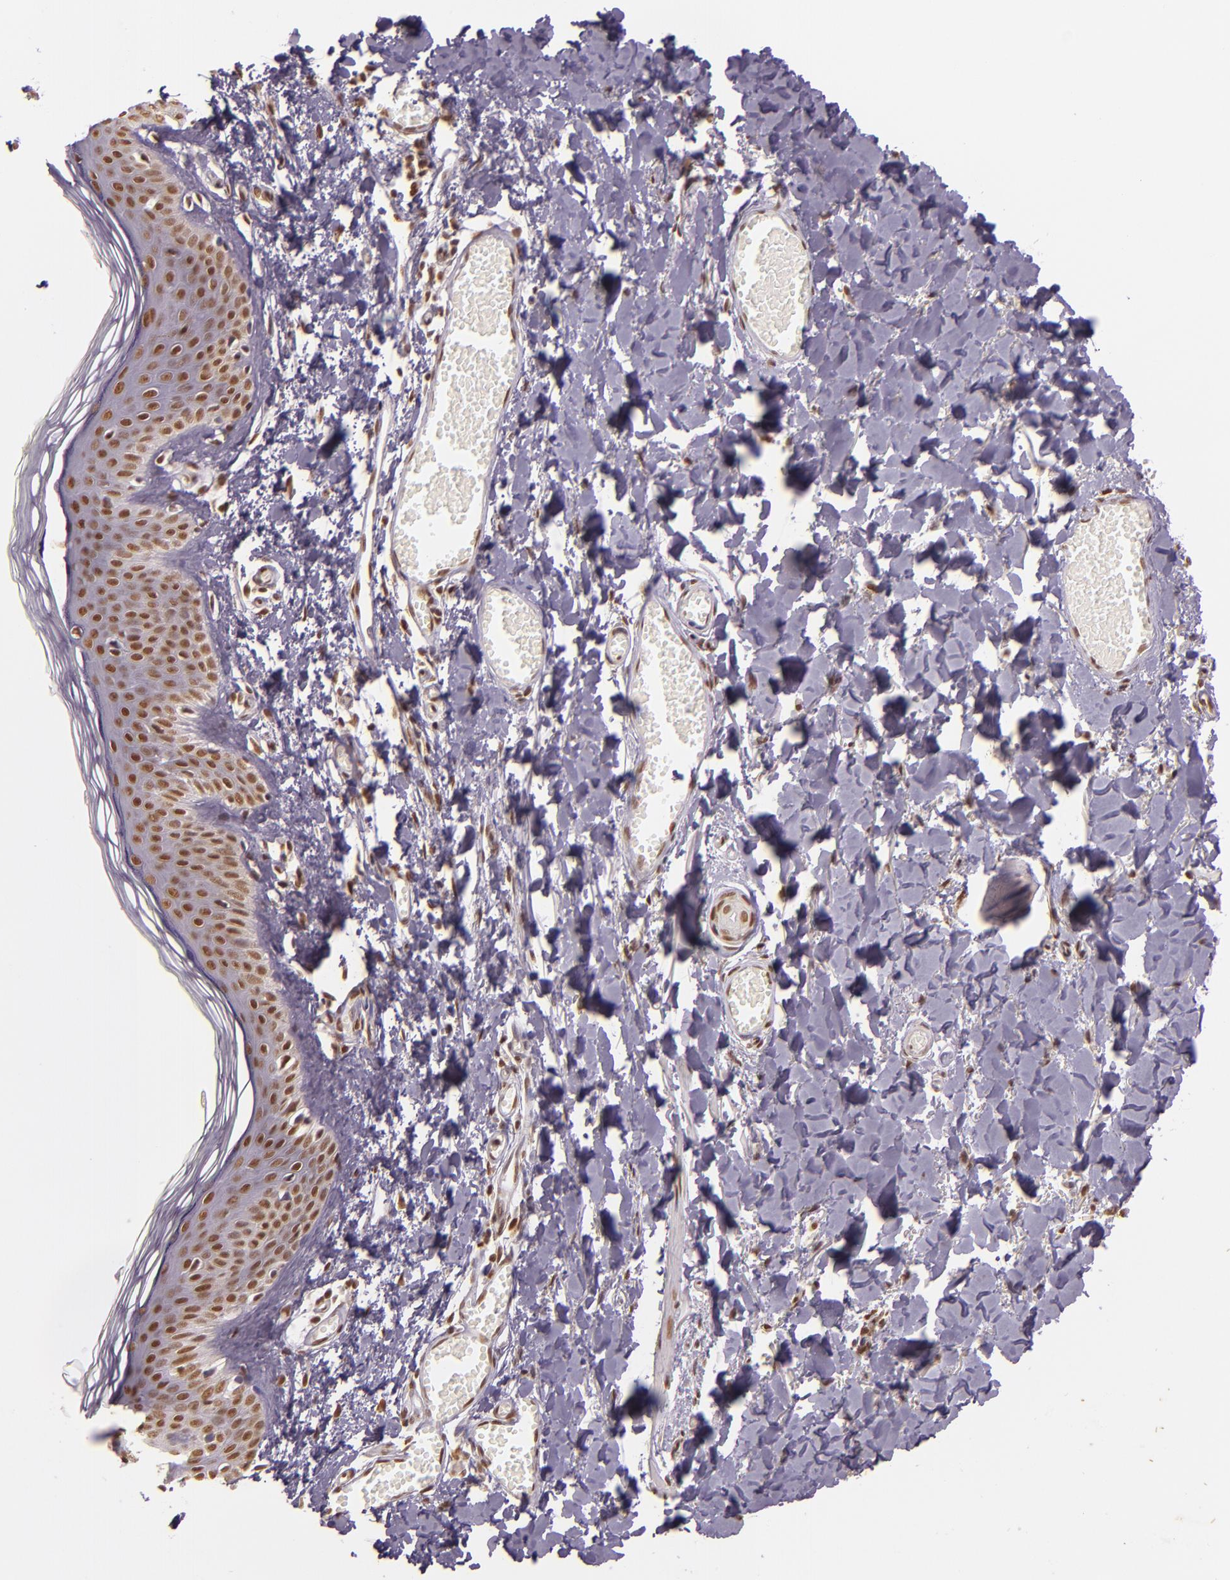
{"staining": {"intensity": "moderate", "quantity": ">75%", "location": "nuclear"}, "tissue": "skin", "cell_type": "Fibroblasts", "image_type": "normal", "snomed": [{"axis": "morphology", "description": "Normal tissue, NOS"}, {"axis": "morphology", "description": "Sarcoma, NOS"}, {"axis": "topography", "description": "Skin"}, {"axis": "topography", "description": "Soft tissue"}], "caption": "Immunohistochemistry (DAB (3,3'-diaminobenzidine)) staining of normal skin reveals moderate nuclear protein staining in about >75% of fibroblasts.", "gene": "USF1", "patient": {"sex": "female", "age": 51}}